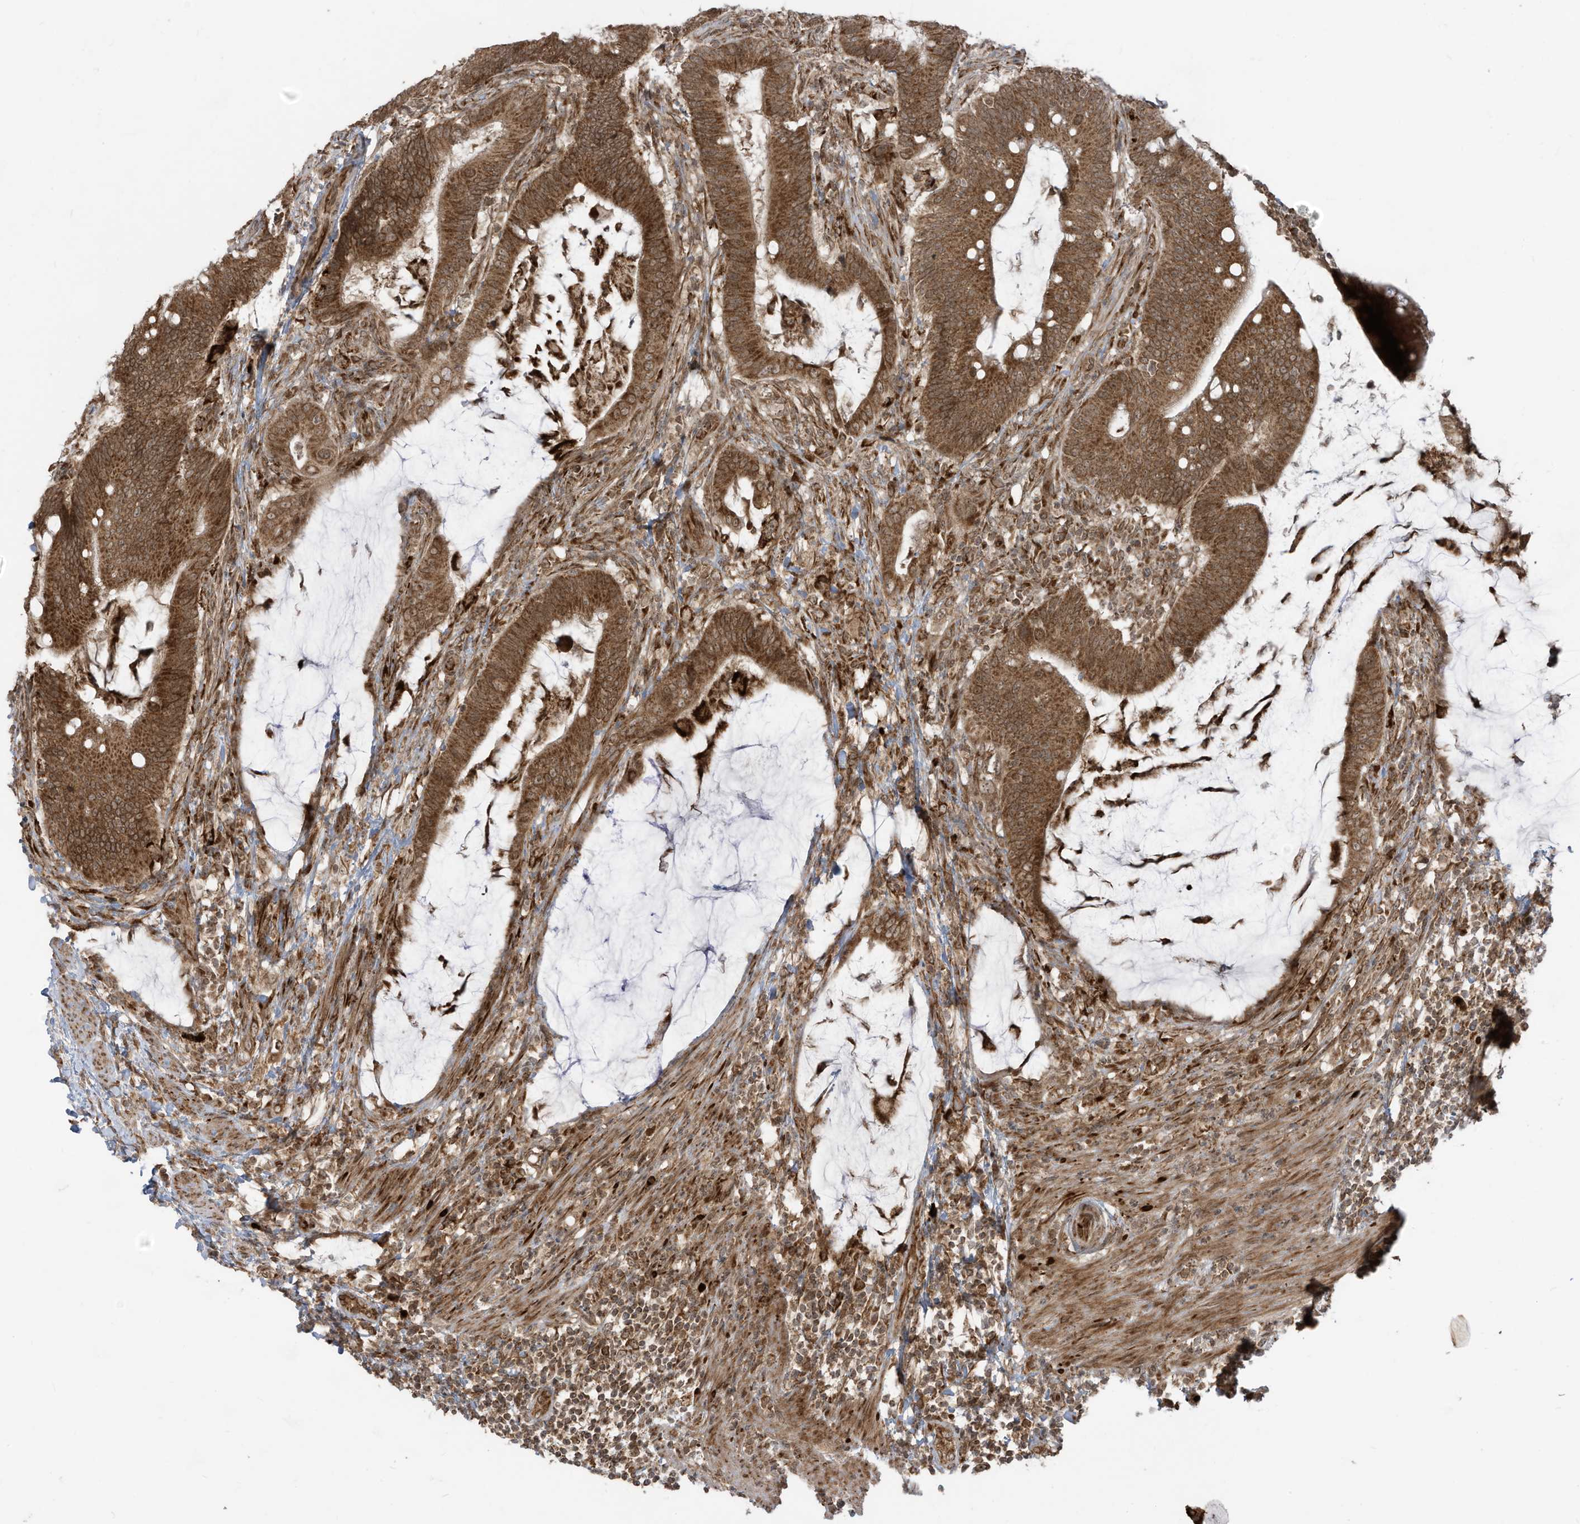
{"staining": {"intensity": "strong", "quantity": ">75%", "location": "cytoplasmic/membranous"}, "tissue": "colorectal cancer", "cell_type": "Tumor cells", "image_type": "cancer", "snomed": [{"axis": "morphology", "description": "Adenocarcinoma, NOS"}, {"axis": "topography", "description": "Colon"}], "caption": "Immunohistochemistry micrograph of neoplastic tissue: colorectal adenocarcinoma stained using IHC displays high levels of strong protein expression localized specifically in the cytoplasmic/membranous of tumor cells, appearing as a cytoplasmic/membranous brown color.", "gene": "TRIM67", "patient": {"sex": "female", "age": 66}}